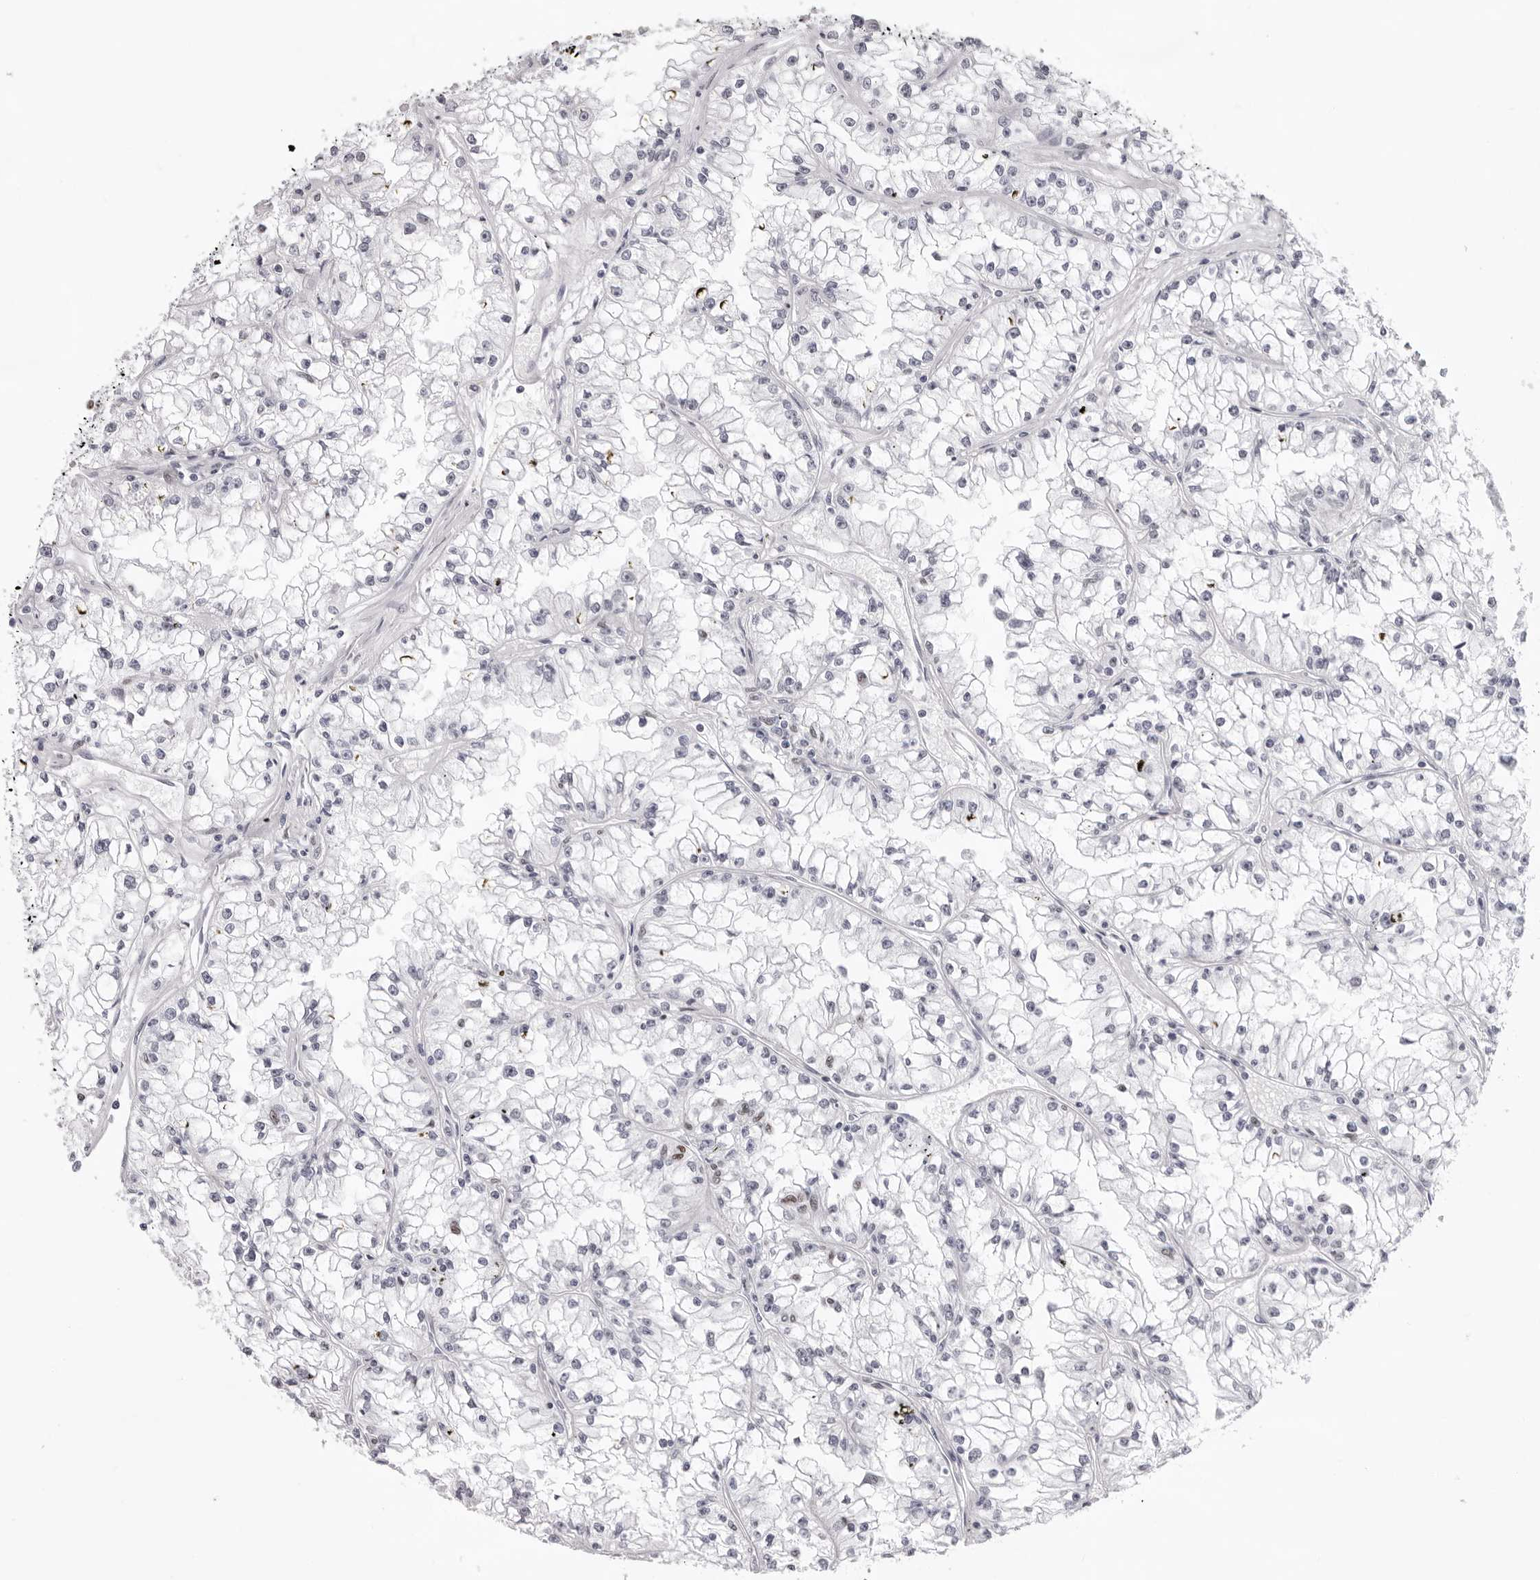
{"staining": {"intensity": "negative", "quantity": "none", "location": "none"}, "tissue": "renal cancer", "cell_type": "Tumor cells", "image_type": "cancer", "snomed": [{"axis": "morphology", "description": "Adenocarcinoma, NOS"}, {"axis": "topography", "description": "Kidney"}], "caption": "IHC image of renal cancer (adenocarcinoma) stained for a protein (brown), which reveals no staining in tumor cells. The staining was performed using DAB to visualize the protein expression in brown, while the nuclei were stained in blue with hematoxylin (Magnification: 20x).", "gene": "IRF2BP2", "patient": {"sex": "male", "age": 56}}